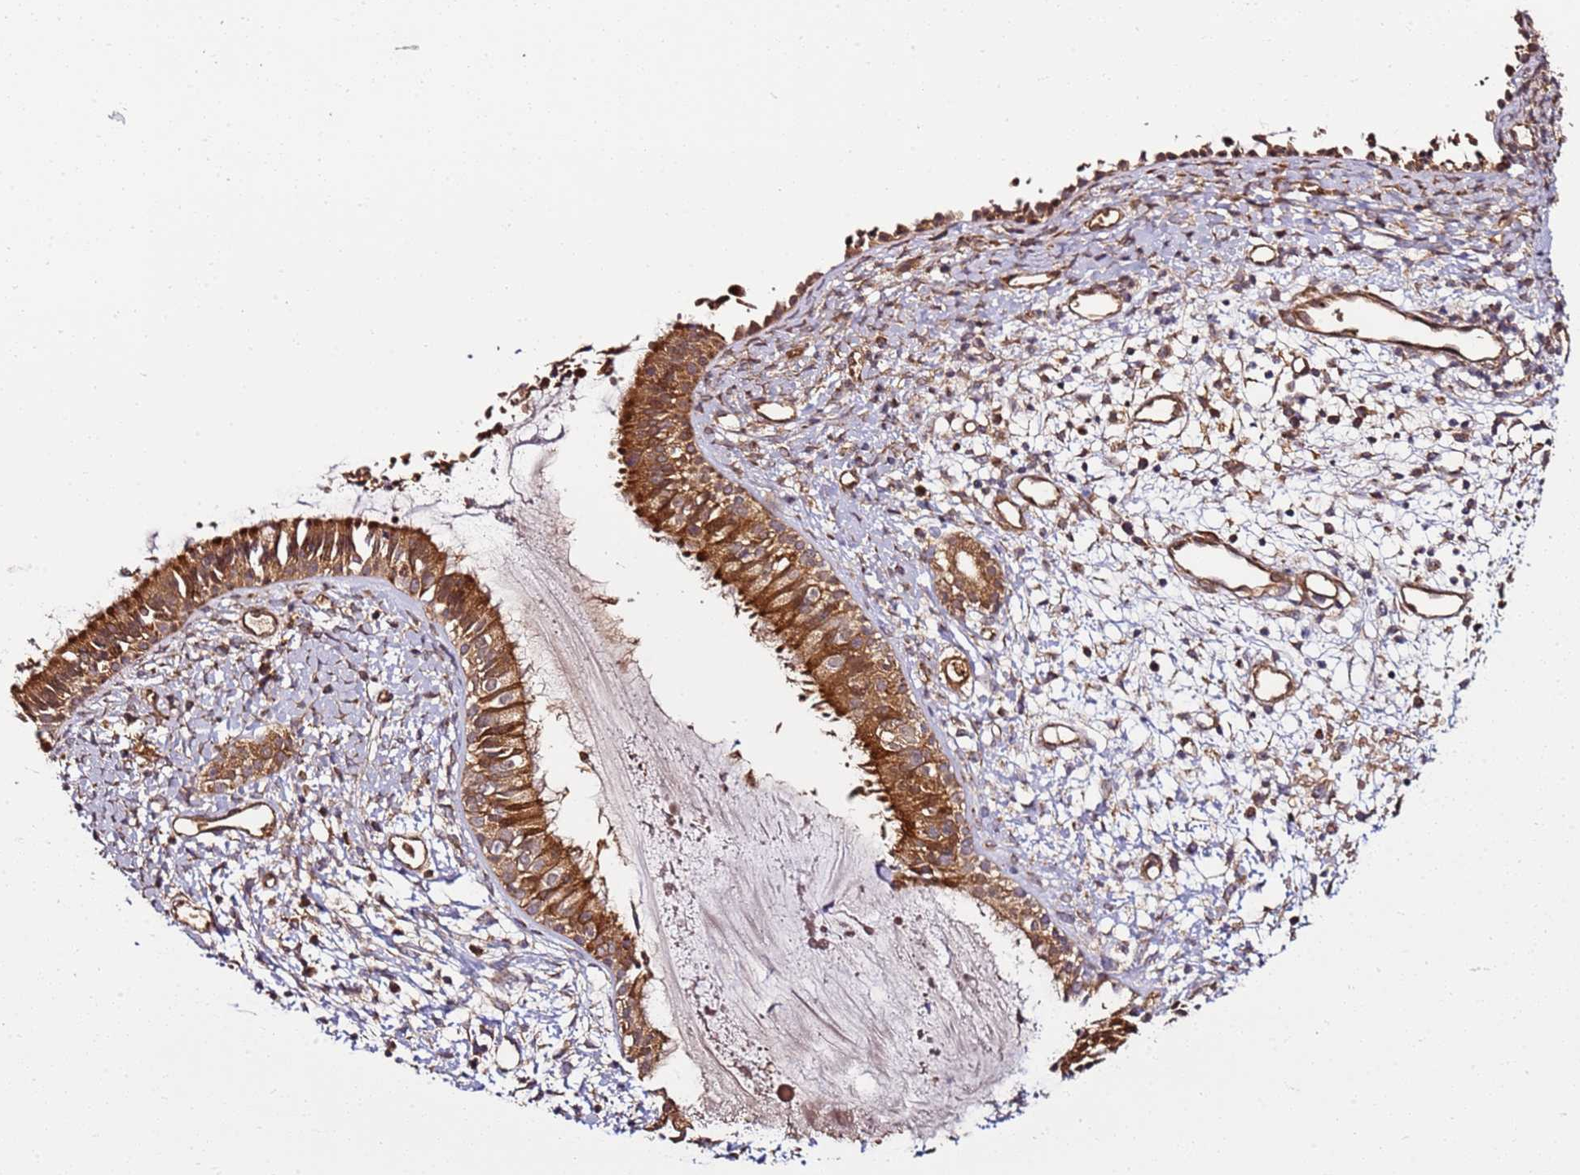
{"staining": {"intensity": "strong", "quantity": ">75%", "location": "cytoplasmic/membranous"}, "tissue": "nasopharynx", "cell_type": "Respiratory epithelial cells", "image_type": "normal", "snomed": [{"axis": "morphology", "description": "Normal tissue, NOS"}, {"axis": "topography", "description": "Nasopharynx"}], "caption": "This photomicrograph displays IHC staining of benign human nasopharynx, with high strong cytoplasmic/membranous positivity in approximately >75% of respiratory epithelial cells.", "gene": "TM2D2", "patient": {"sex": "male", "age": 22}}